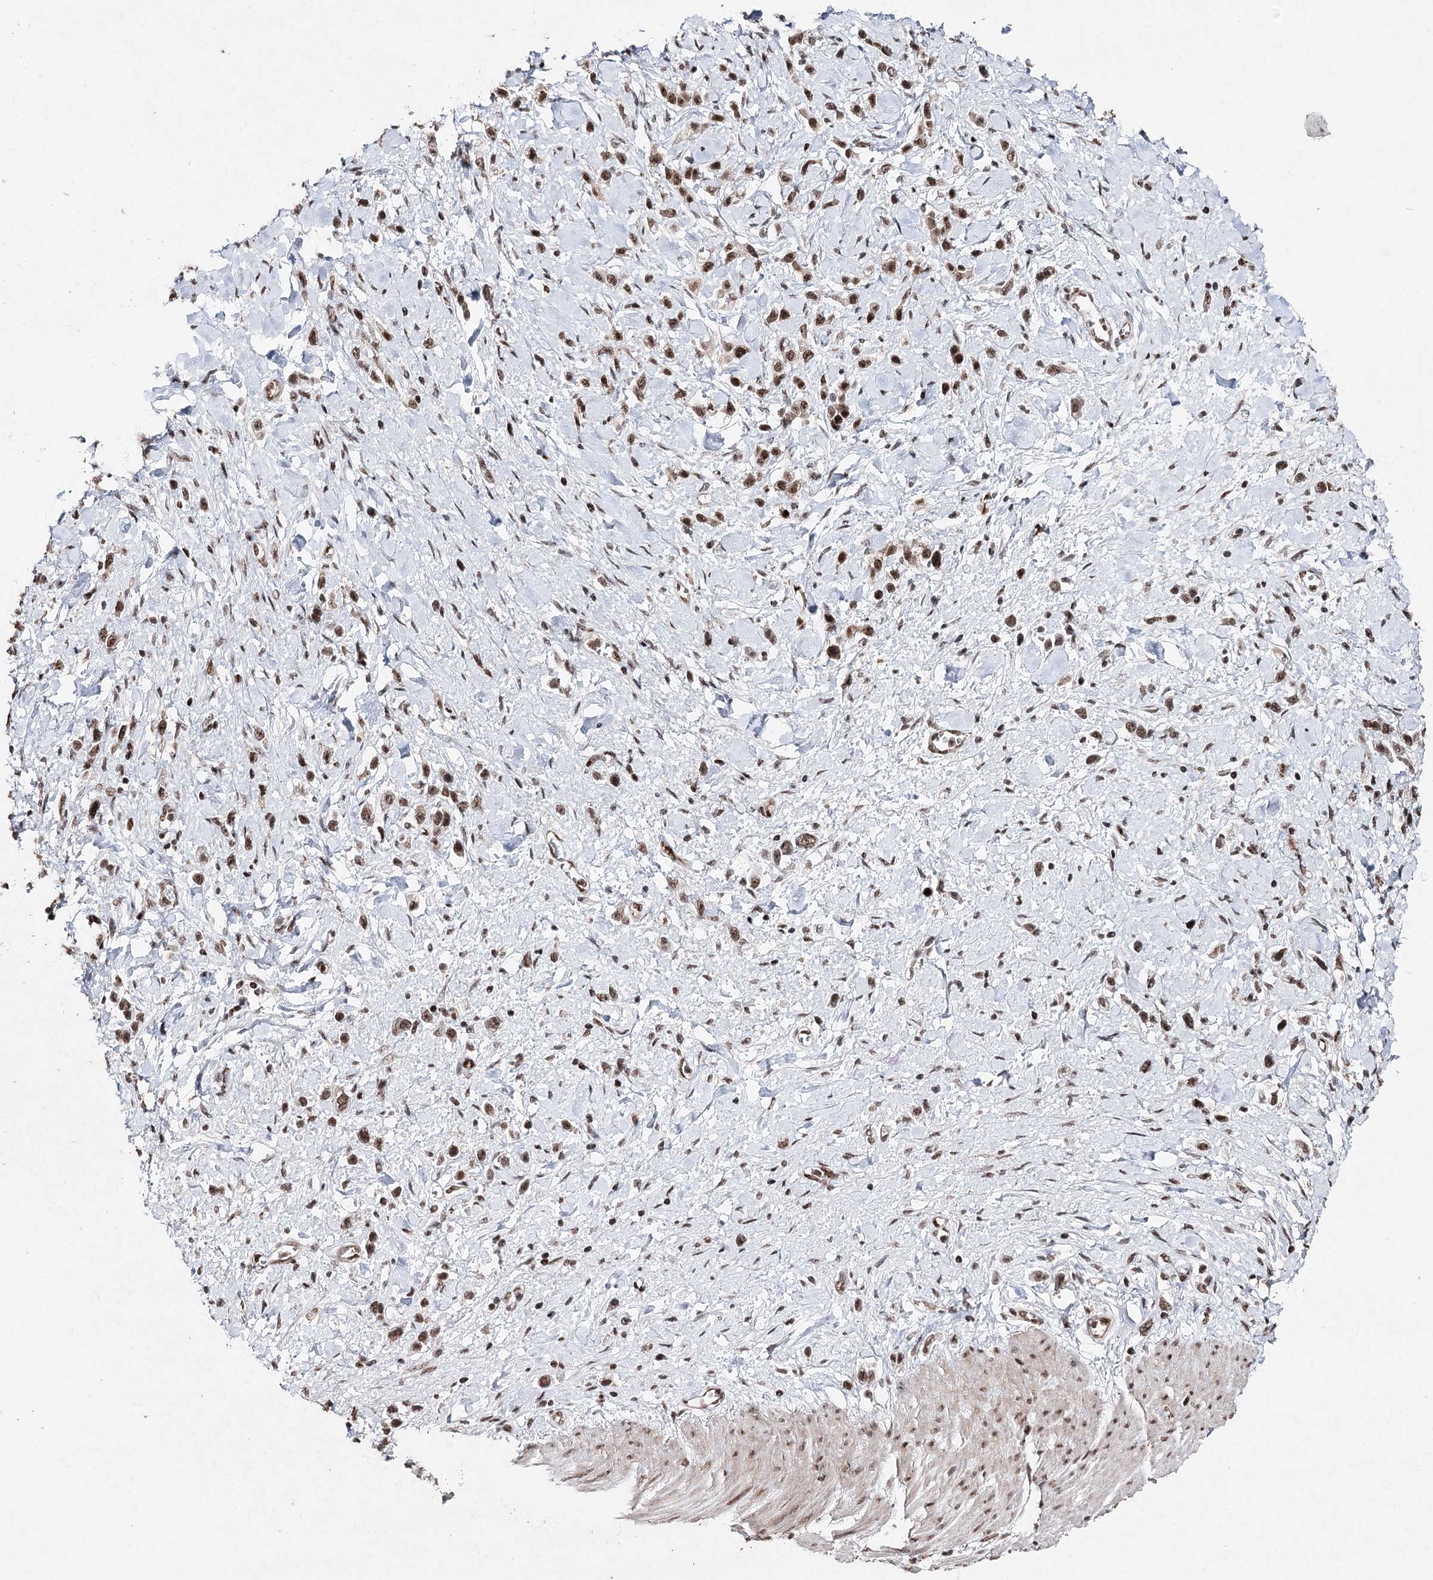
{"staining": {"intensity": "moderate", "quantity": ">75%", "location": "nuclear"}, "tissue": "stomach cancer", "cell_type": "Tumor cells", "image_type": "cancer", "snomed": [{"axis": "morphology", "description": "Normal tissue, NOS"}, {"axis": "morphology", "description": "Adenocarcinoma, NOS"}, {"axis": "topography", "description": "Stomach, upper"}, {"axis": "topography", "description": "Stomach"}], "caption": "Immunohistochemical staining of adenocarcinoma (stomach) shows medium levels of moderate nuclear staining in about >75% of tumor cells.", "gene": "PDCD4", "patient": {"sex": "female", "age": 65}}